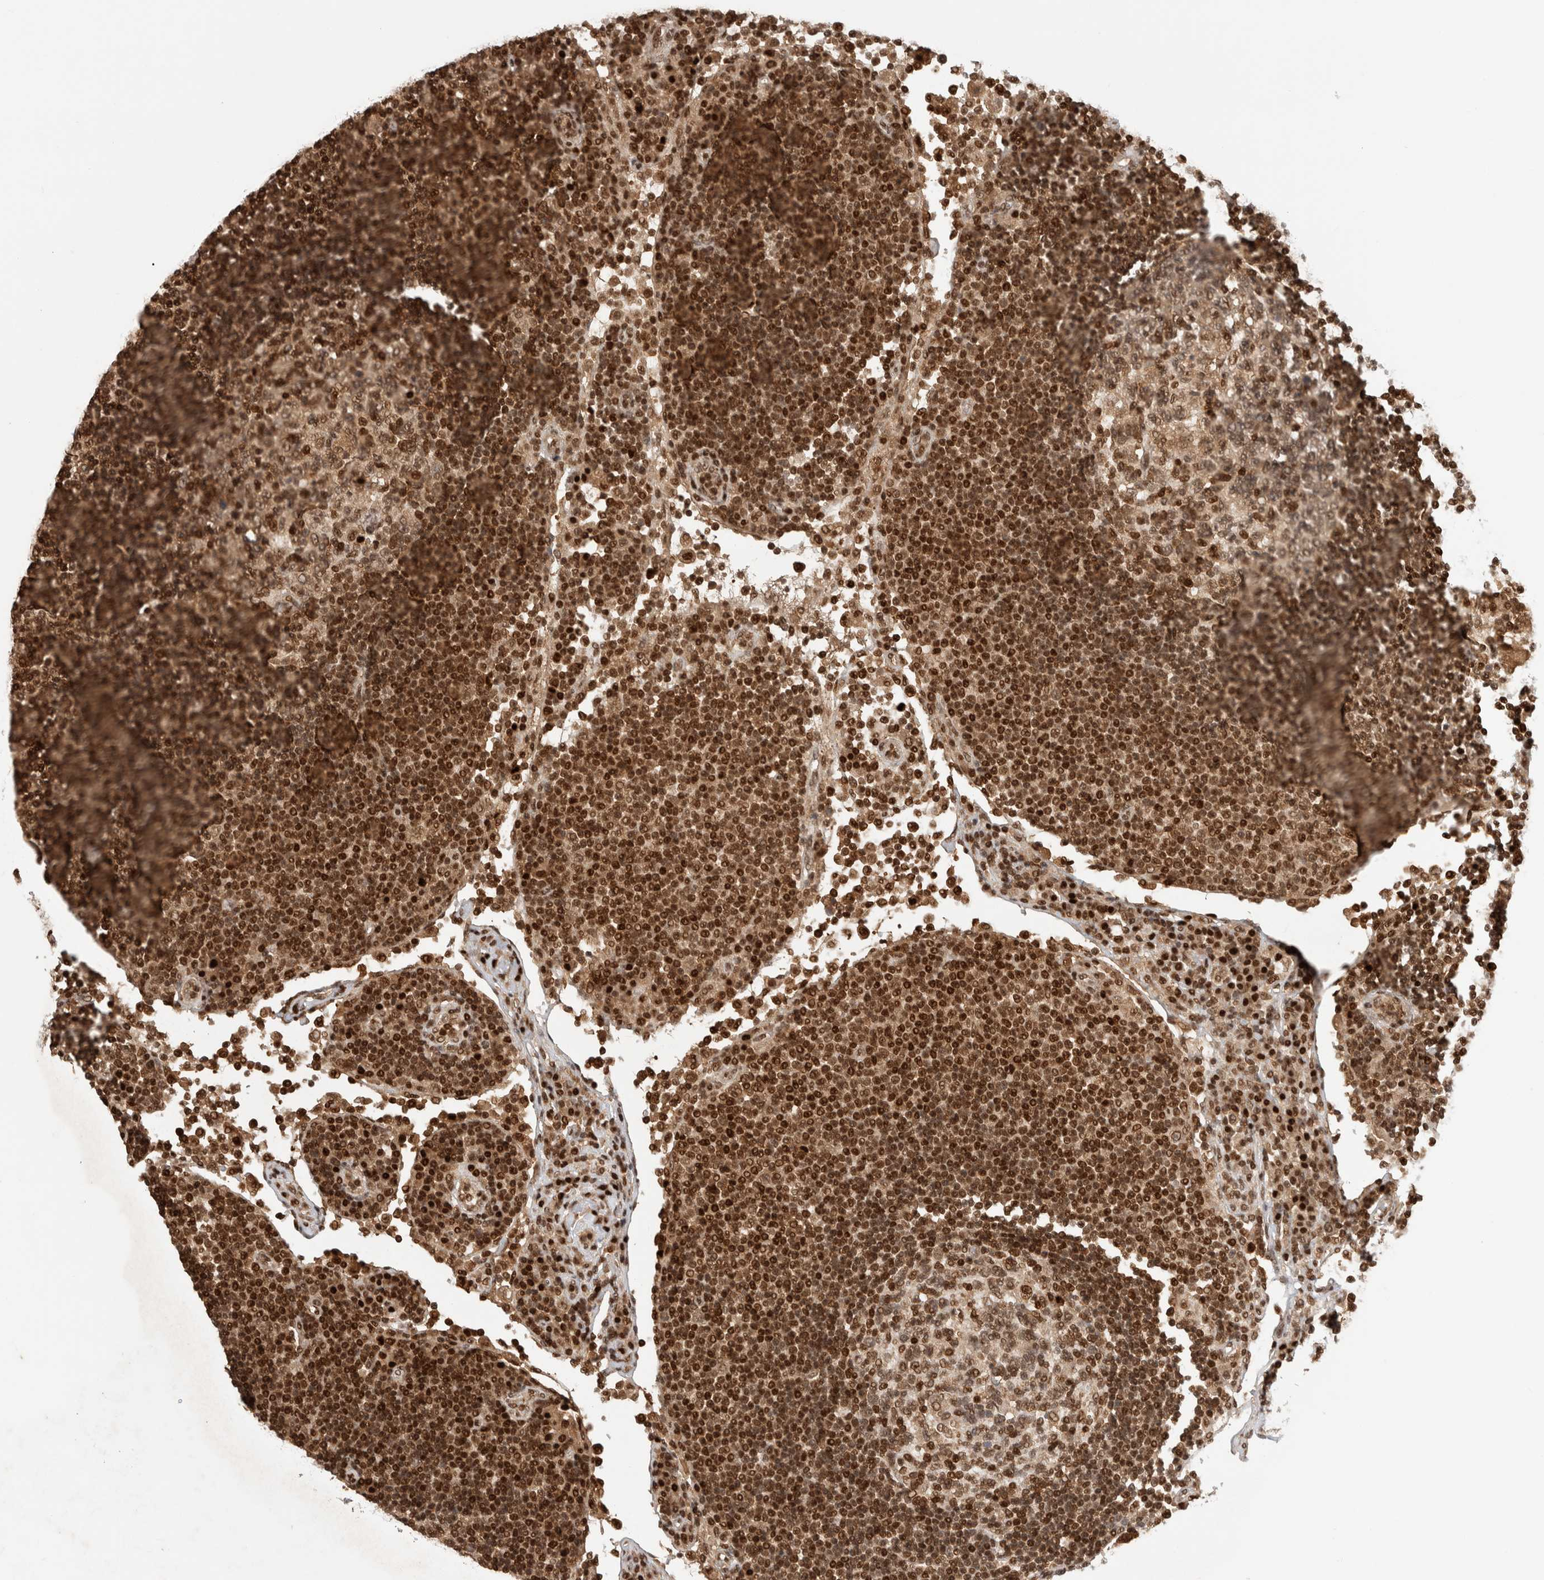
{"staining": {"intensity": "strong", "quantity": "25%-75%", "location": "nuclear"}, "tissue": "lymph node", "cell_type": "Germinal center cells", "image_type": "normal", "snomed": [{"axis": "morphology", "description": "Normal tissue, NOS"}, {"axis": "topography", "description": "Lymph node"}], "caption": "Immunohistochemistry micrograph of unremarkable lymph node: lymph node stained using immunohistochemistry demonstrates high levels of strong protein expression localized specifically in the nuclear of germinal center cells, appearing as a nuclear brown color.", "gene": "SNRNP40", "patient": {"sex": "female", "age": 53}}